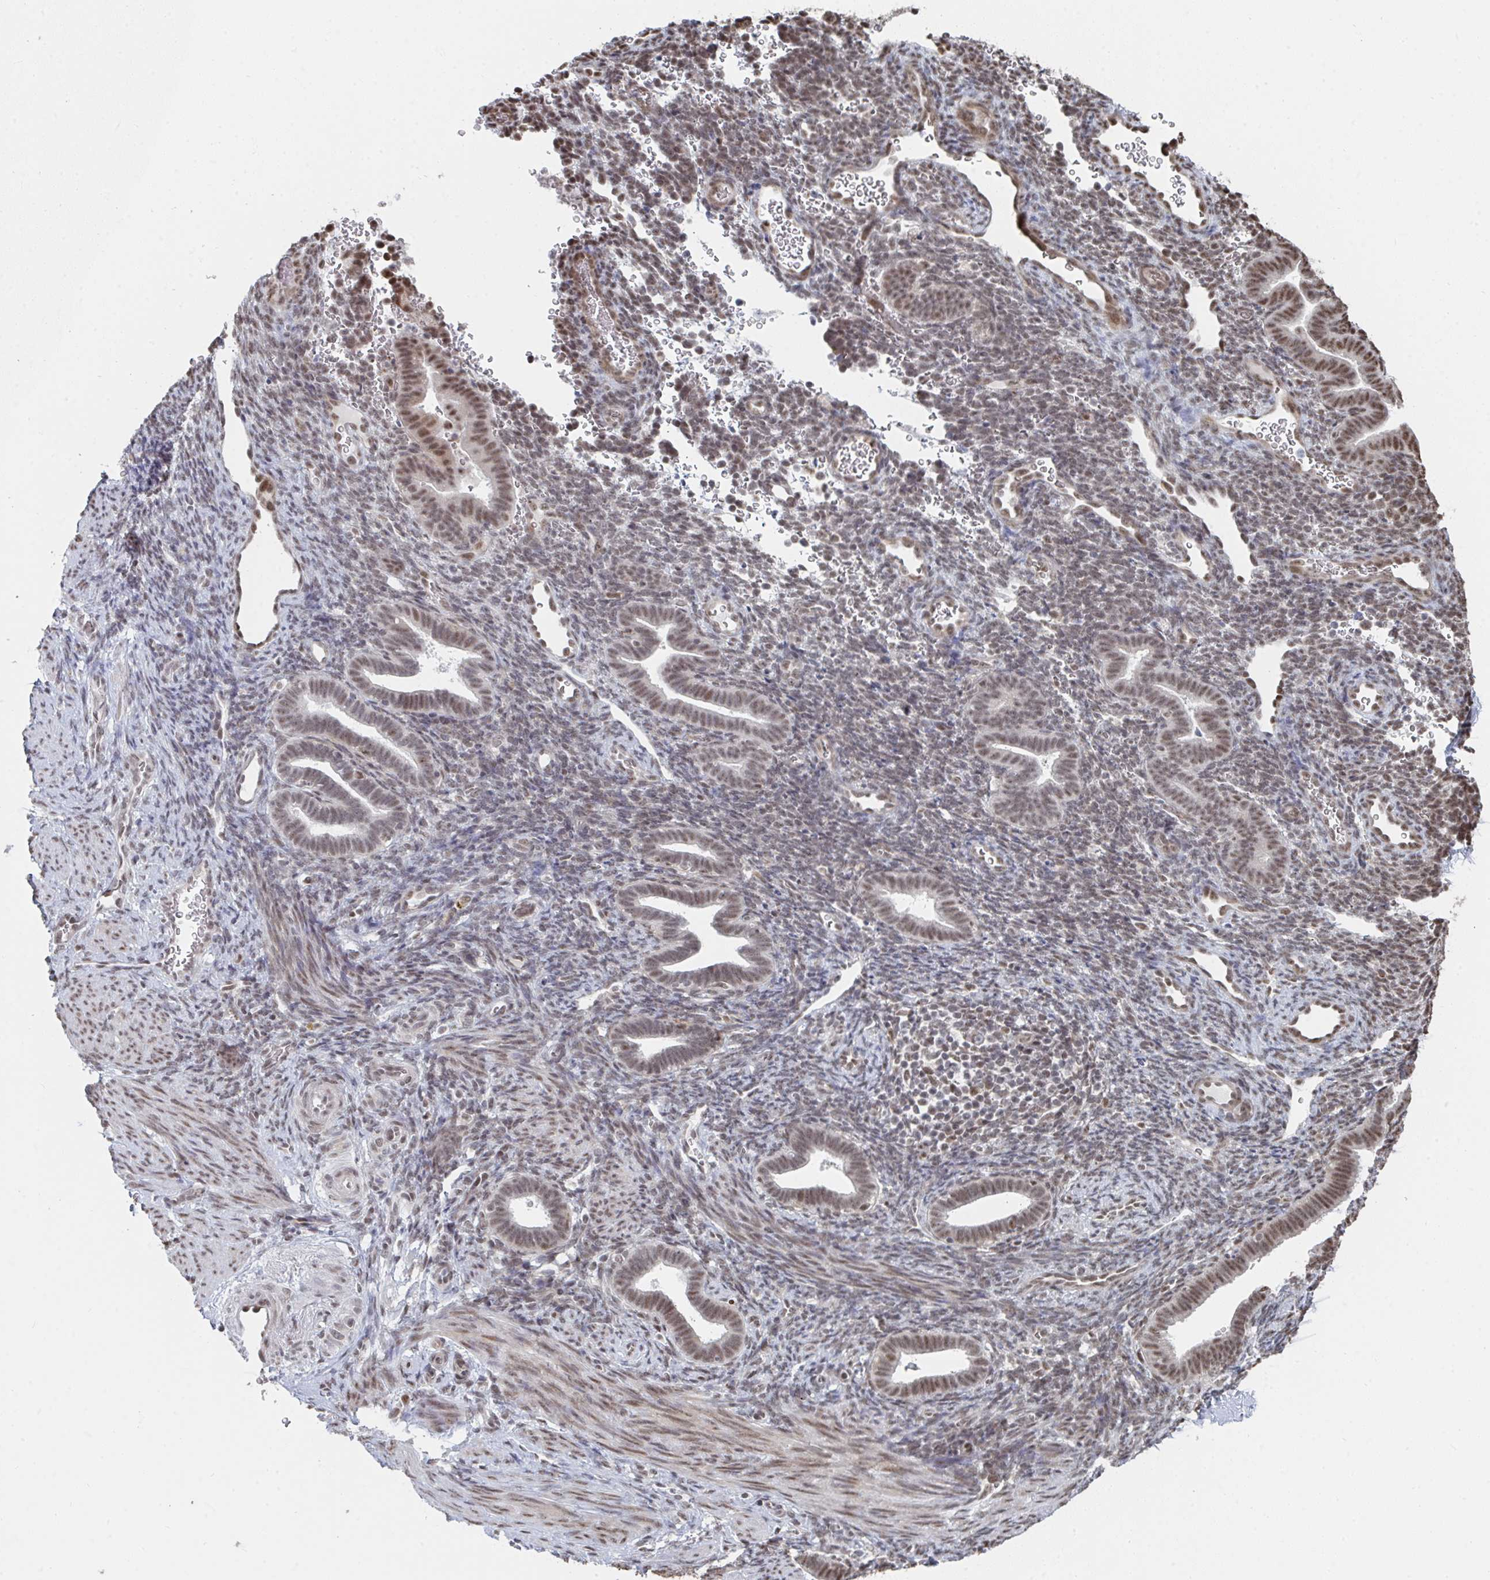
{"staining": {"intensity": "weak", "quantity": "25%-75%", "location": "nuclear"}, "tissue": "endometrium", "cell_type": "Cells in endometrial stroma", "image_type": "normal", "snomed": [{"axis": "morphology", "description": "Normal tissue, NOS"}, {"axis": "topography", "description": "Endometrium"}], "caption": "Benign endometrium exhibits weak nuclear expression in approximately 25%-75% of cells in endometrial stroma (DAB (3,3'-diaminobenzidine) IHC, brown staining for protein, blue staining for nuclei)..", "gene": "MBNL1", "patient": {"sex": "female", "age": 34}}